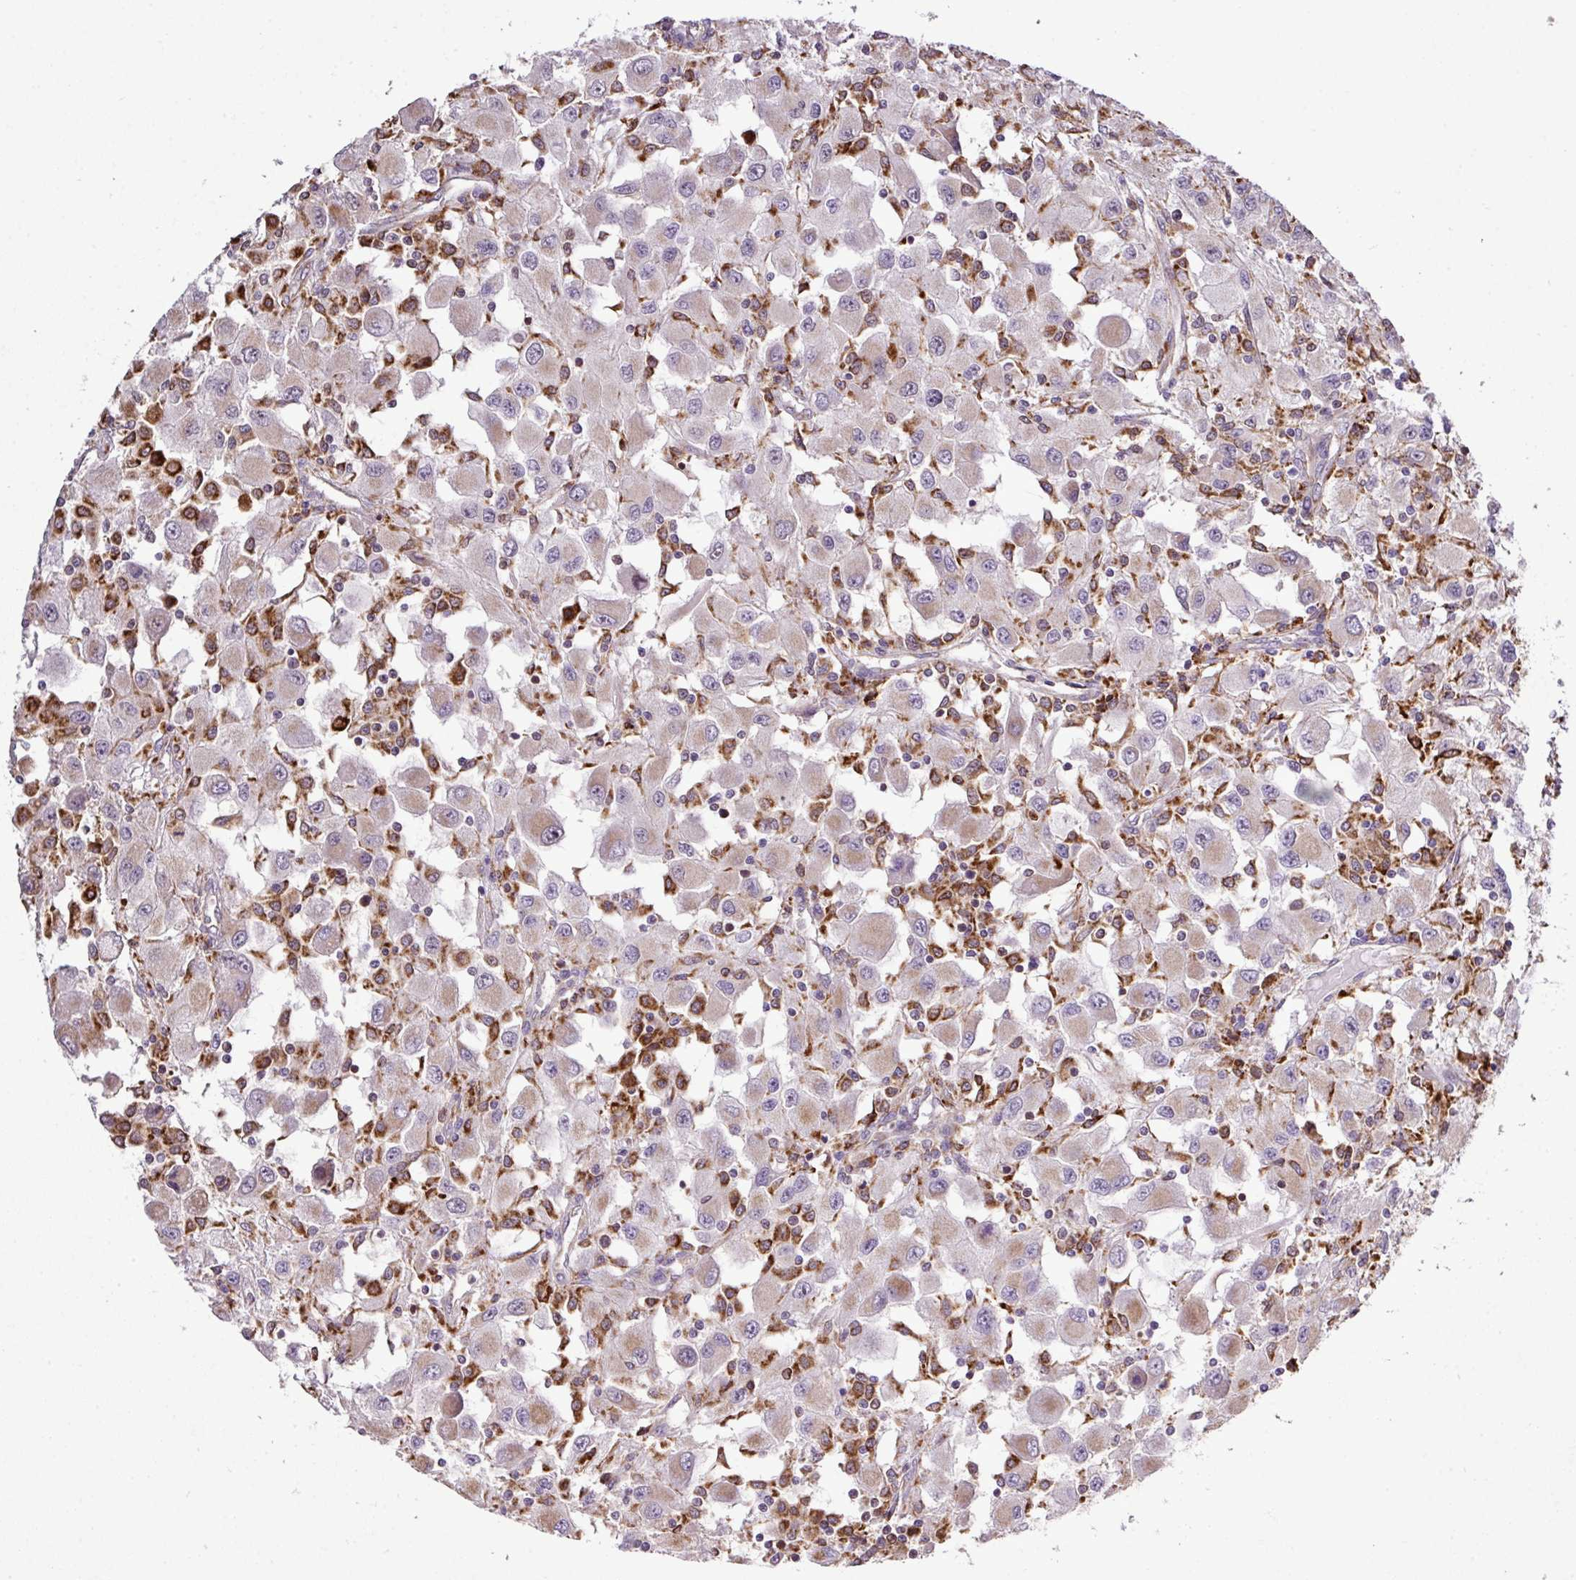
{"staining": {"intensity": "moderate", "quantity": "25%-75%", "location": "cytoplasmic/membranous"}, "tissue": "renal cancer", "cell_type": "Tumor cells", "image_type": "cancer", "snomed": [{"axis": "morphology", "description": "Adenocarcinoma, NOS"}, {"axis": "topography", "description": "Kidney"}], "caption": "DAB immunohistochemical staining of renal cancer (adenocarcinoma) reveals moderate cytoplasmic/membranous protein staining in approximately 25%-75% of tumor cells. The staining was performed using DAB (3,3'-diaminobenzidine) to visualize the protein expression in brown, while the nuclei were stained in blue with hematoxylin (Magnification: 20x).", "gene": "SMCO4", "patient": {"sex": "female", "age": 67}}